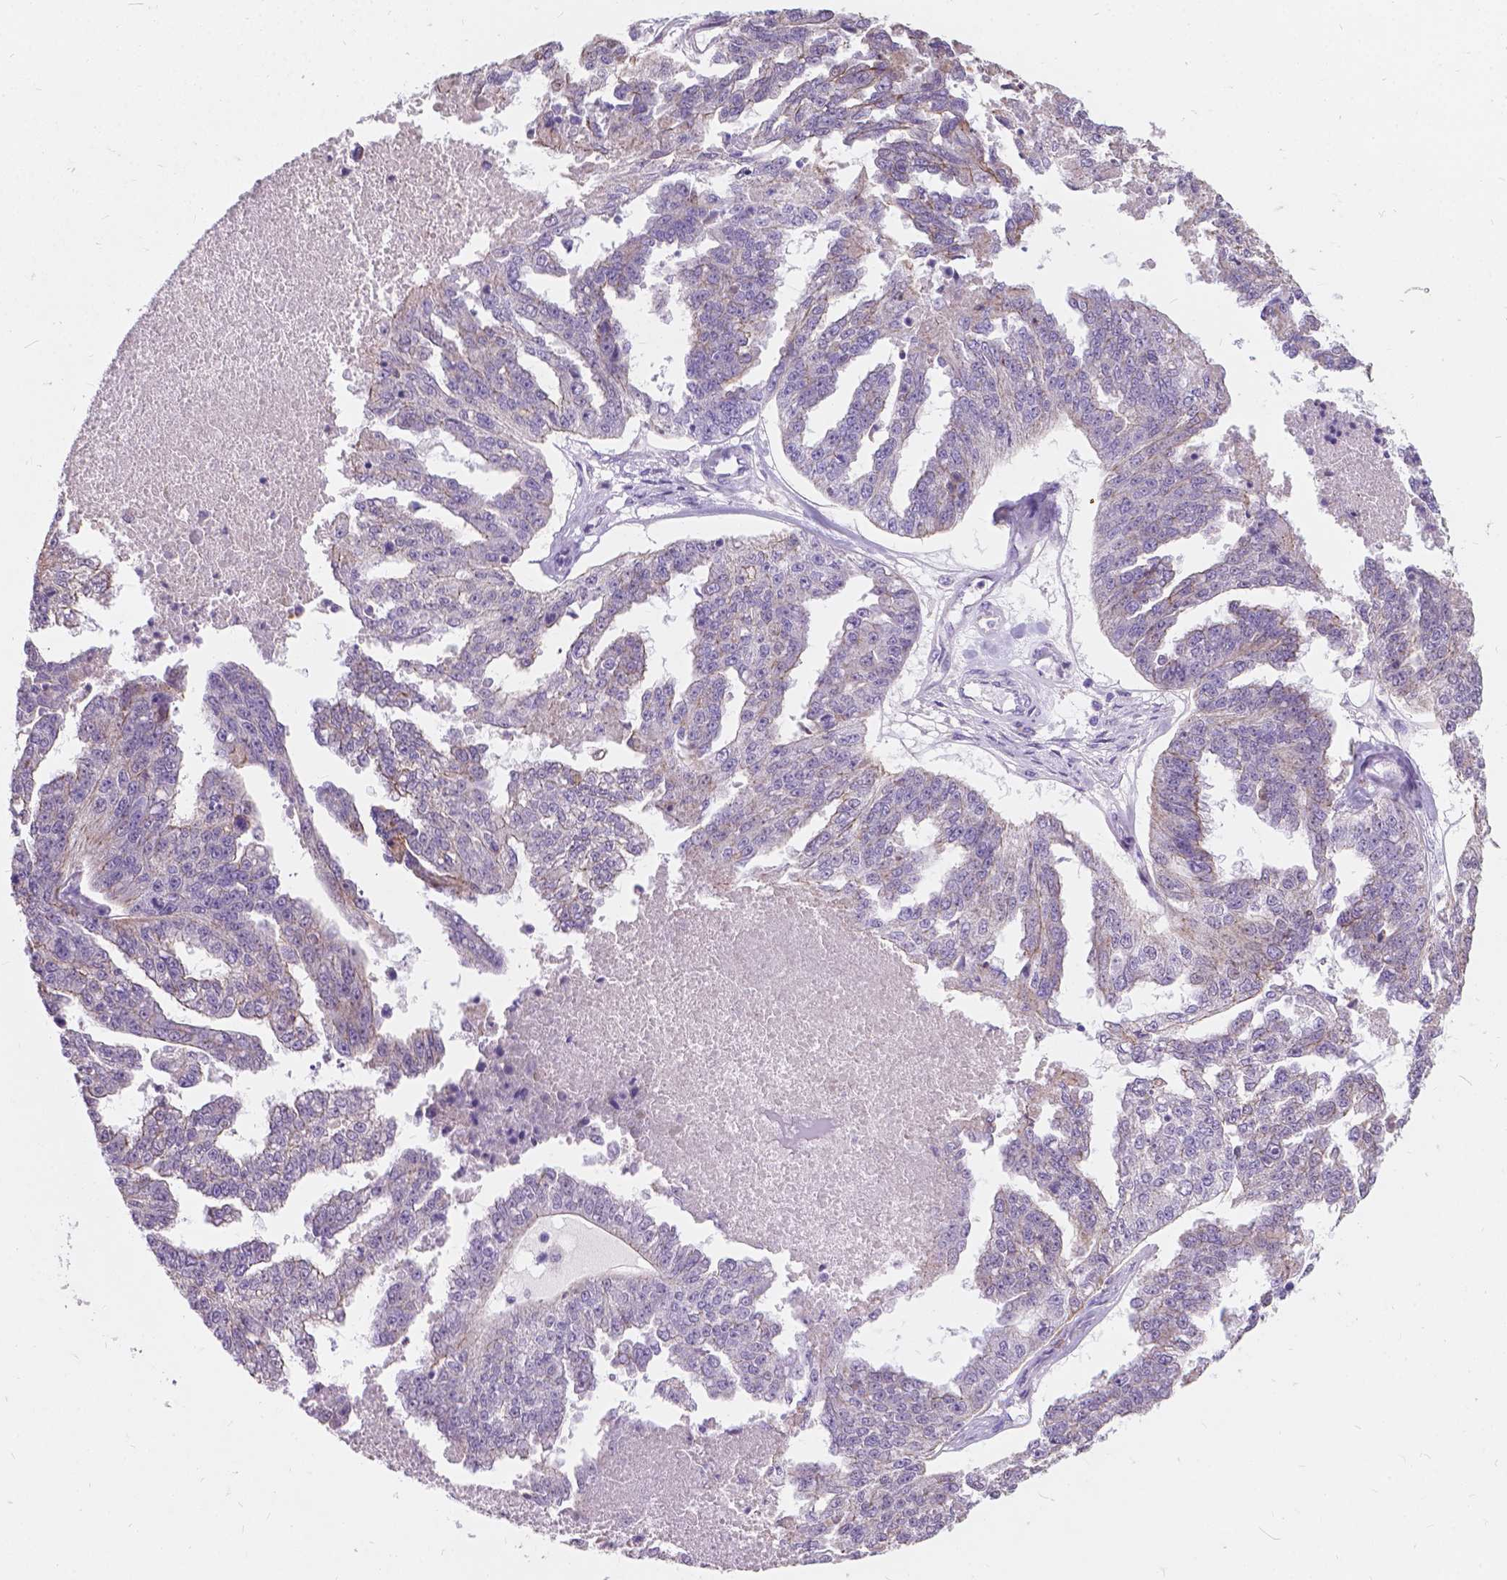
{"staining": {"intensity": "weak", "quantity": "25%-75%", "location": "cytoplasmic/membranous"}, "tissue": "ovarian cancer", "cell_type": "Tumor cells", "image_type": "cancer", "snomed": [{"axis": "morphology", "description": "Cystadenocarcinoma, serous, NOS"}, {"axis": "topography", "description": "Ovary"}], "caption": "Human ovarian cancer (serous cystadenocarcinoma) stained with a protein marker shows weak staining in tumor cells.", "gene": "MYH14", "patient": {"sex": "female", "age": 58}}